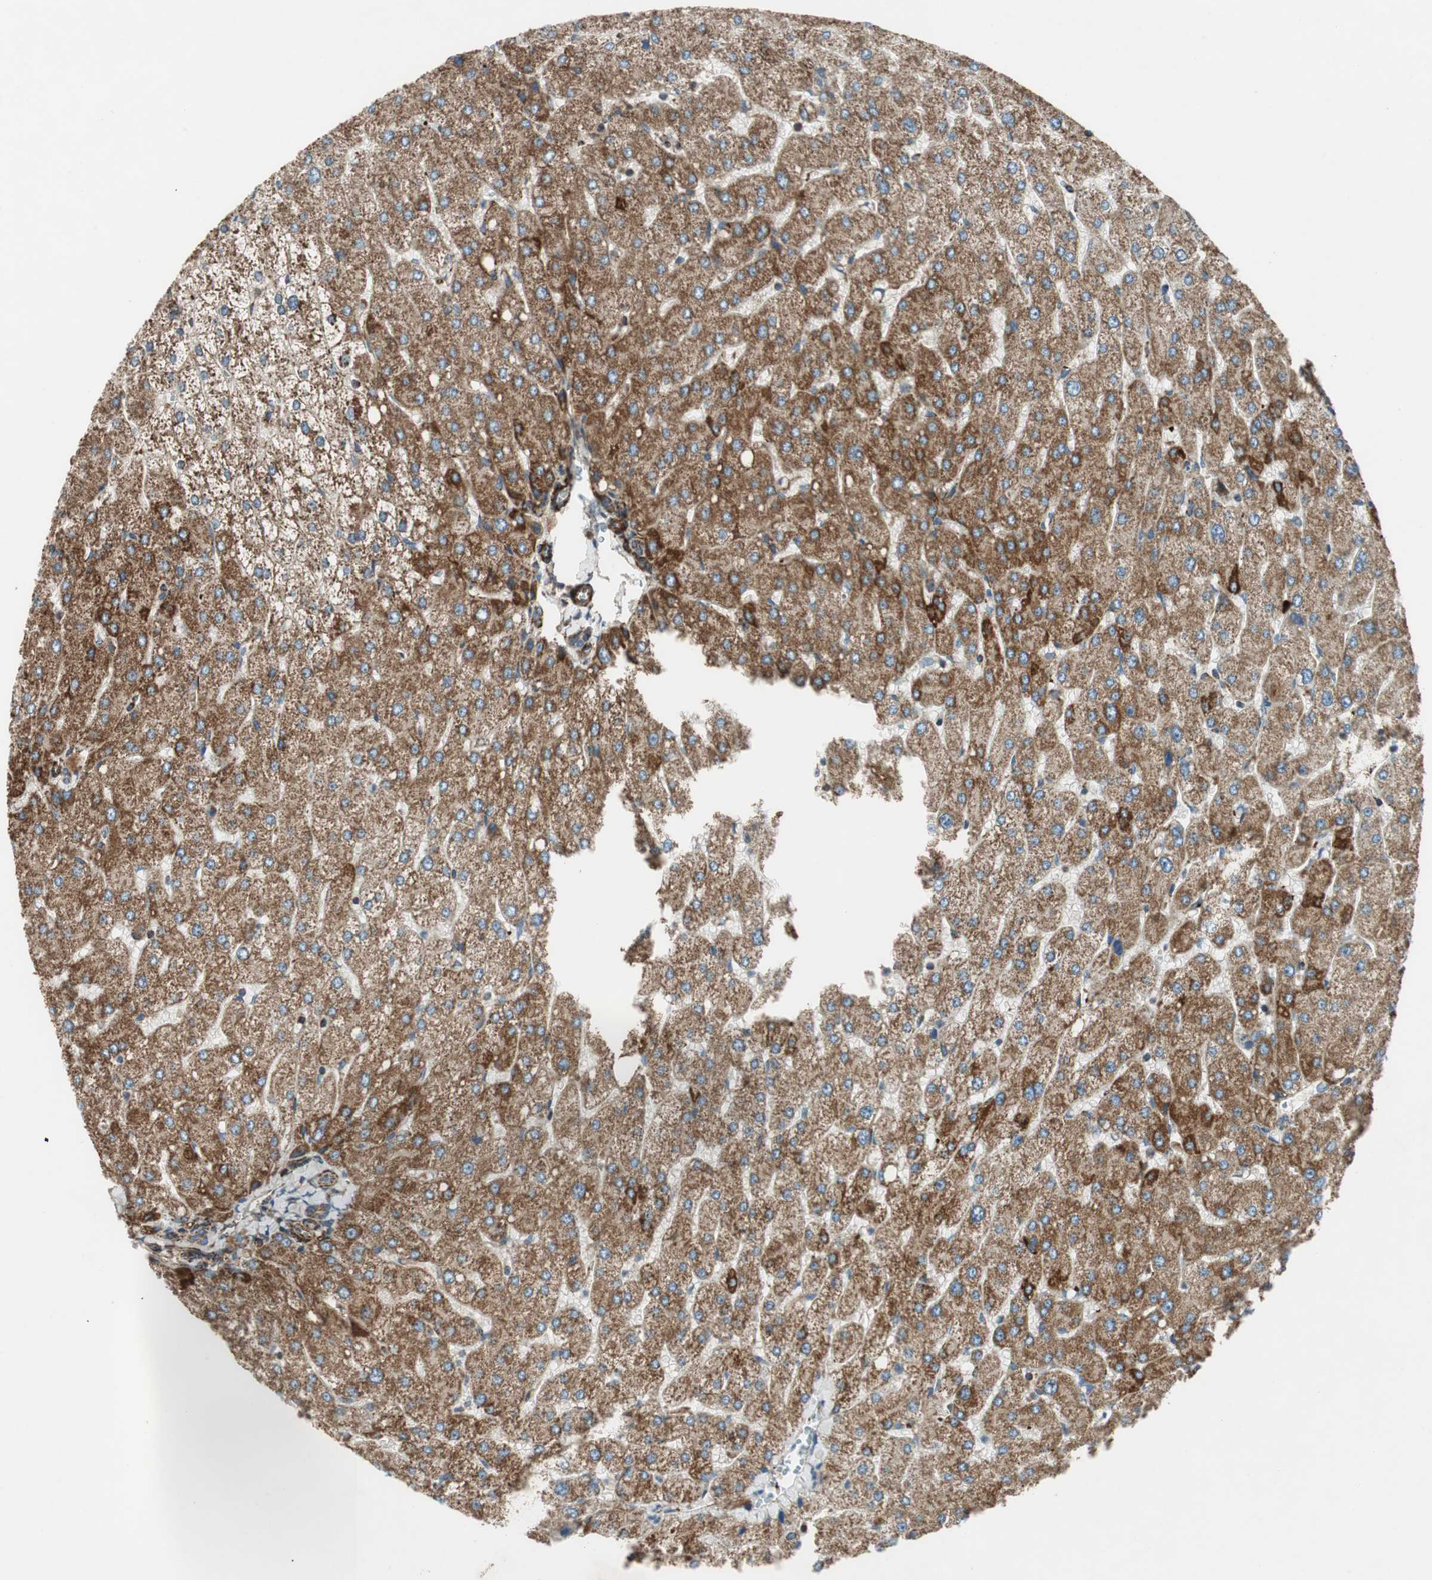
{"staining": {"intensity": "moderate", "quantity": ">75%", "location": "cytoplasmic/membranous"}, "tissue": "liver", "cell_type": "Cholangiocytes", "image_type": "normal", "snomed": [{"axis": "morphology", "description": "Normal tissue, NOS"}, {"axis": "topography", "description": "Liver"}], "caption": "A micrograph of human liver stained for a protein reveals moderate cytoplasmic/membranous brown staining in cholangiocytes.", "gene": "AKAP1", "patient": {"sex": "male", "age": 55}}